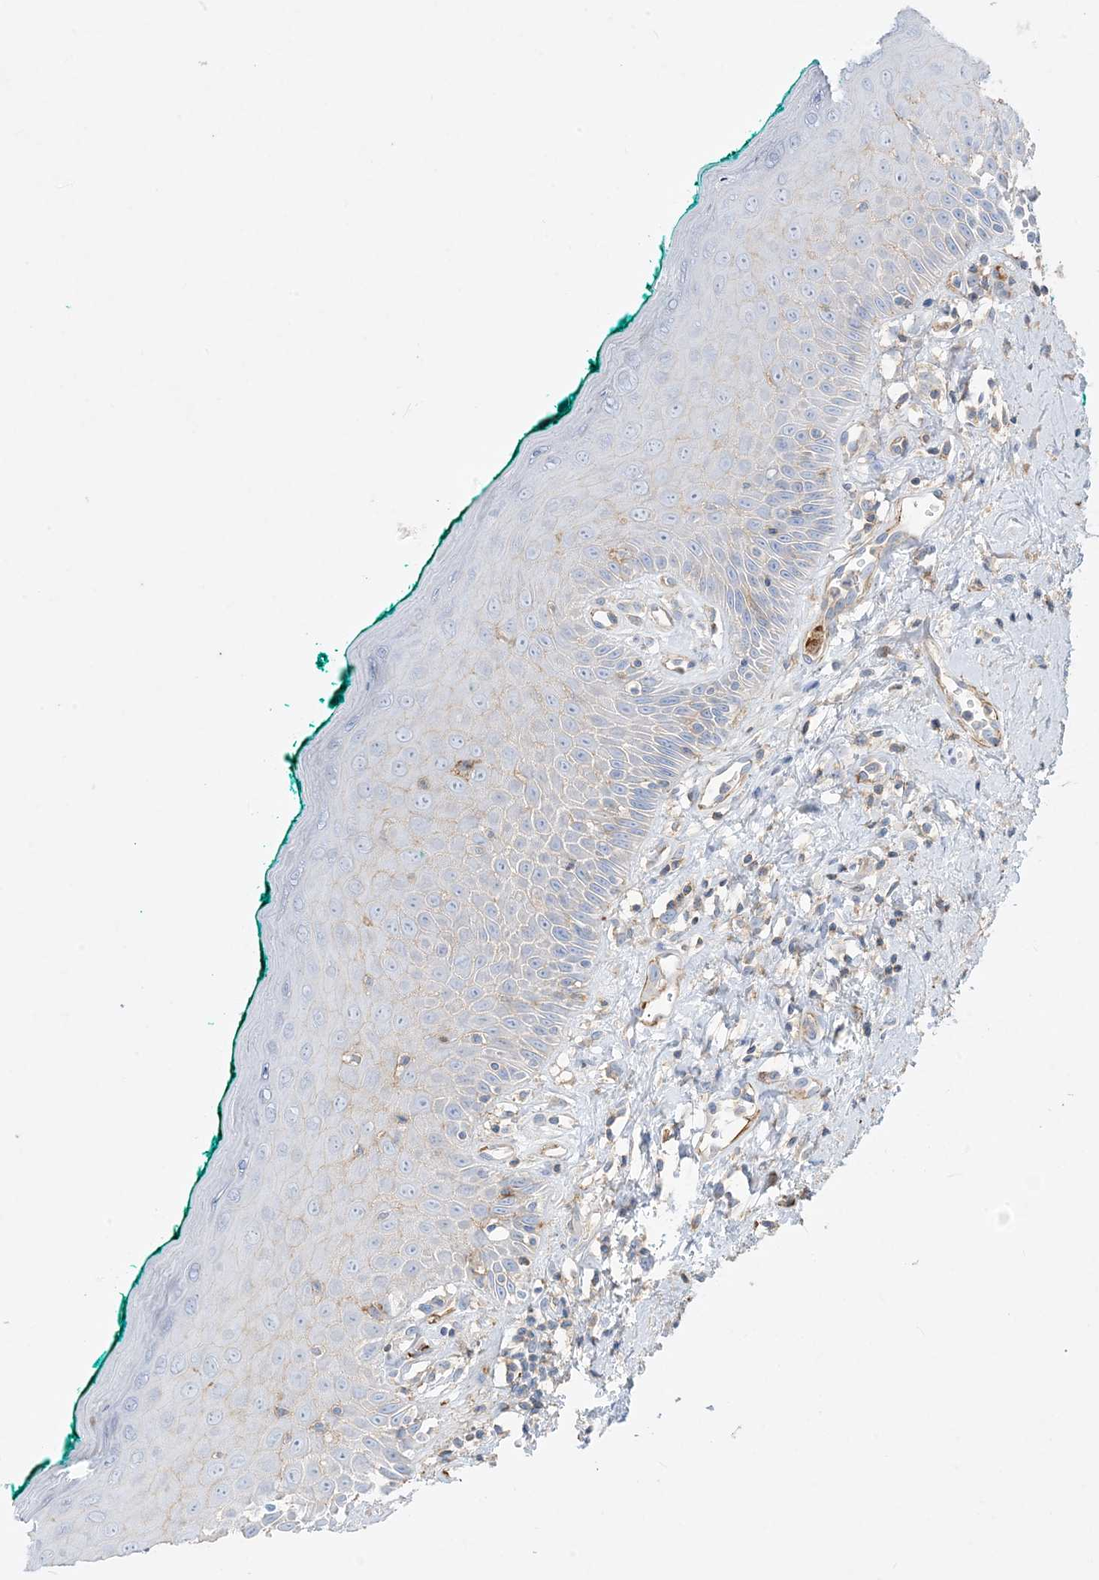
{"staining": {"intensity": "negative", "quantity": "none", "location": "none"}, "tissue": "oral mucosa", "cell_type": "Squamous epithelial cells", "image_type": "normal", "snomed": [{"axis": "morphology", "description": "Normal tissue, NOS"}, {"axis": "topography", "description": "Oral tissue"}], "caption": "Squamous epithelial cells show no significant expression in normal oral mucosa. Nuclei are stained in blue.", "gene": "GTF3C2", "patient": {"sex": "female", "age": 70}}